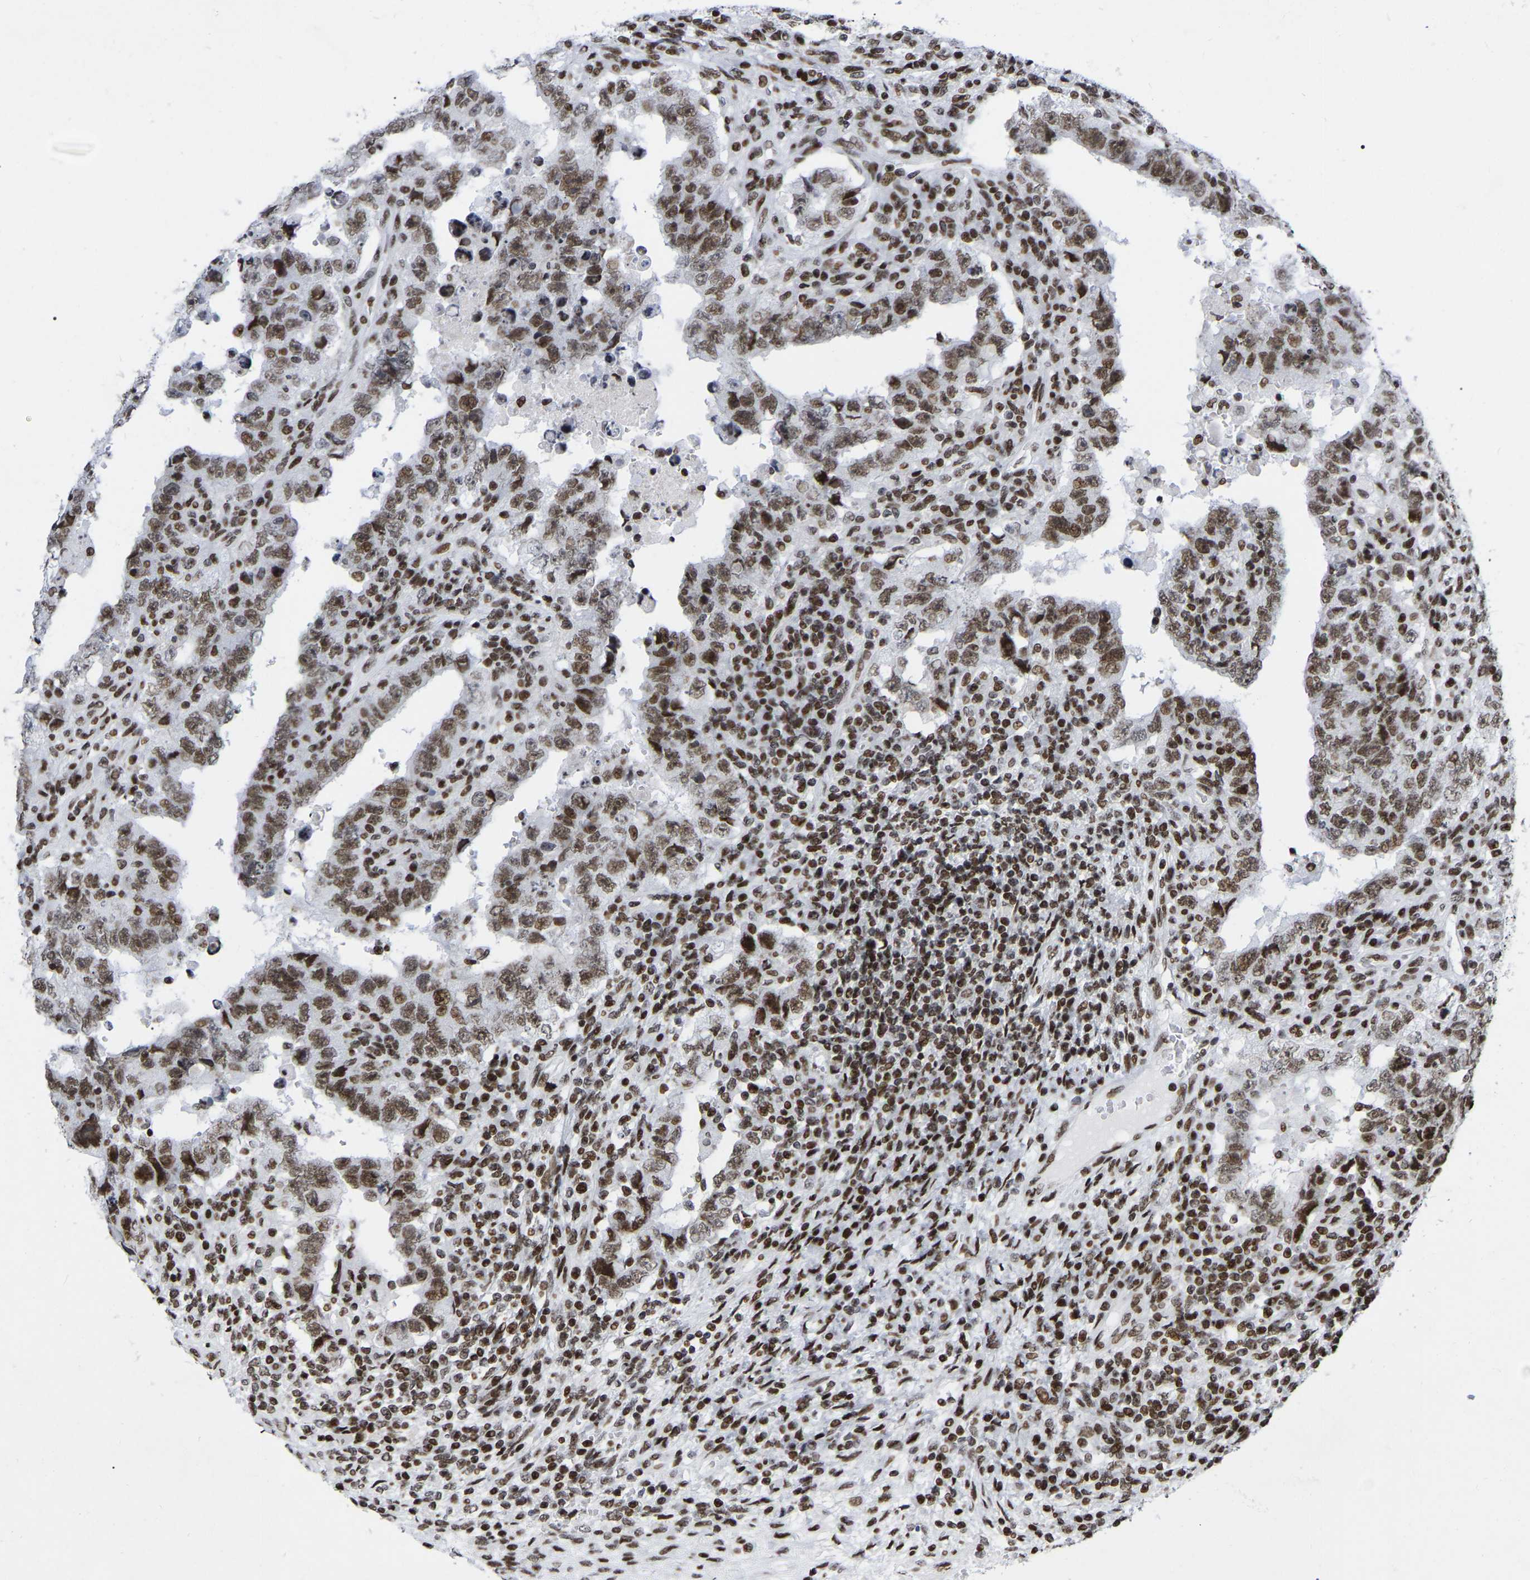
{"staining": {"intensity": "moderate", "quantity": ">75%", "location": "nuclear"}, "tissue": "testis cancer", "cell_type": "Tumor cells", "image_type": "cancer", "snomed": [{"axis": "morphology", "description": "Carcinoma, Embryonal, NOS"}, {"axis": "topography", "description": "Testis"}], "caption": "The image exhibits immunohistochemical staining of embryonal carcinoma (testis). There is moderate nuclear positivity is appreciated in approximately >75% of tumor cells.", "gene": "PRCC", "patient": {"sex": "male", "age": 26}}